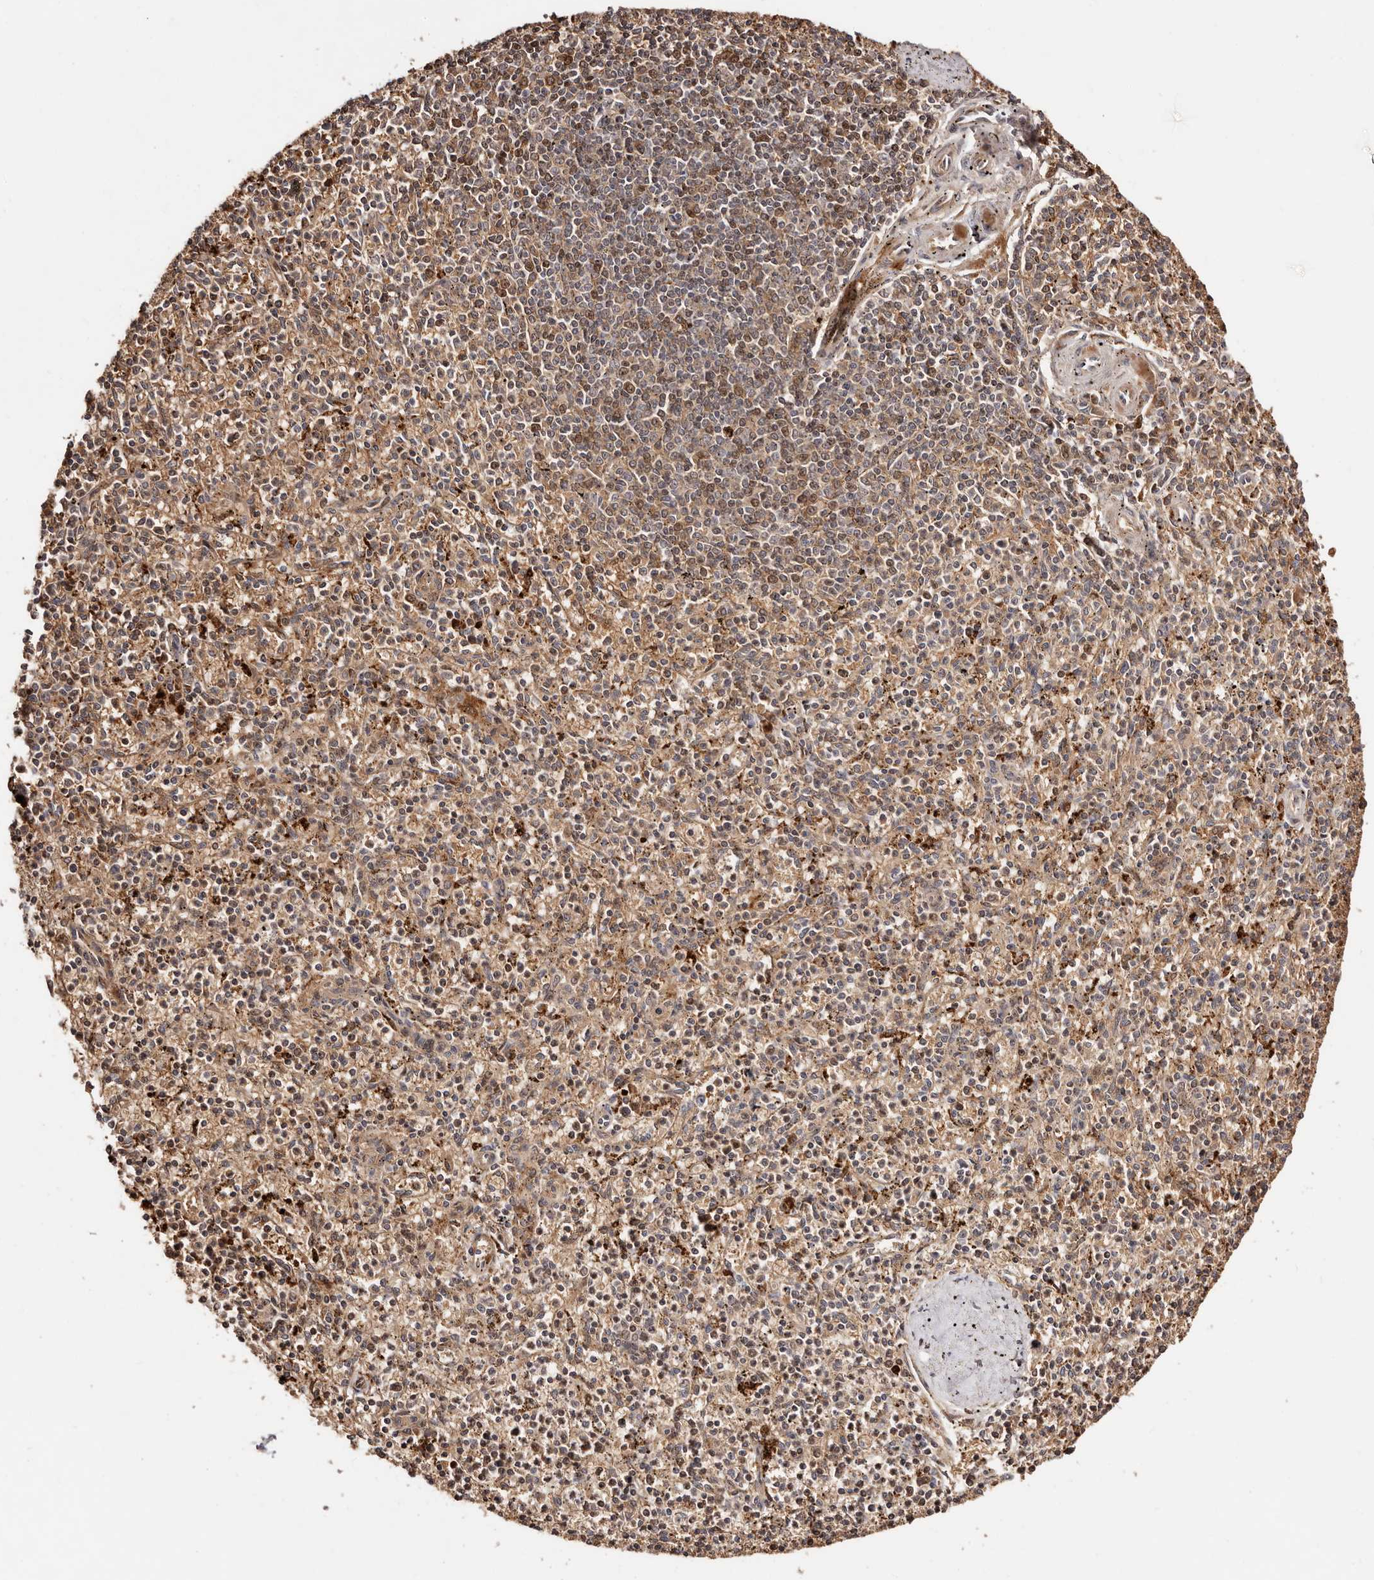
{"staining": {"intensity": "moderate", "quantity": "25%-75%", "location": "cytoplasmic/membranous,nuclear"}, "tissue": "spleen", "cell_type": "Cells in red pulp", "image_type": "normal", "snomed": [{"axis": "morphology", "description": "Normal tissue, NOS"}, {"axis": "topography", "description": "Spleen"}], "caption": "Immunohistochemistry (IHC) of benign human spleen exhibits medium levels of moderate cytoplasmic/membranous,nuclear positivity in approximately 25%-75% of cells in red pulp. Nuclei are stained in blue.", "gene": "PTPN22", "patient": {"sex": "male", "age": 72}}